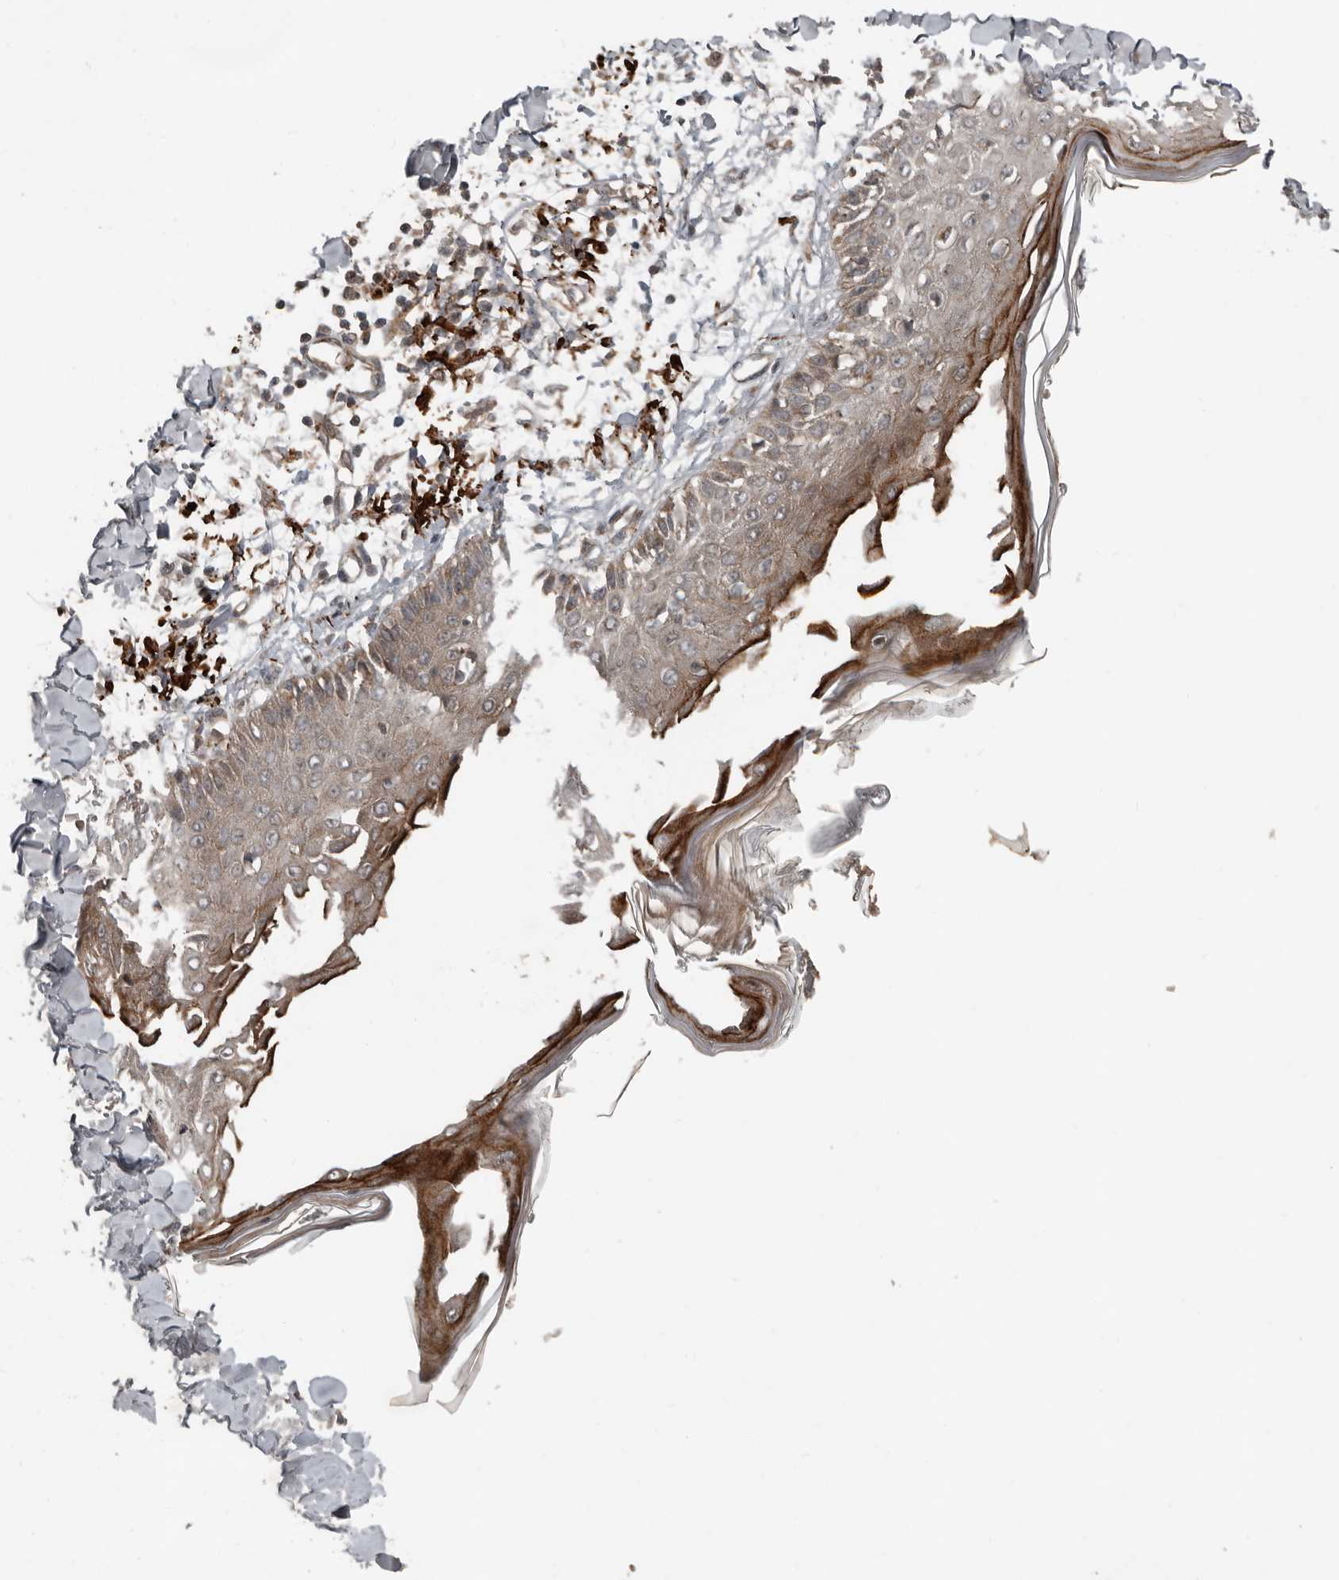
{"staining": {"intensity": "moderate", "quantity": ">75%", "location": "cytoplasmic/membranous"}, "tissue": "skin", "cell_type": "Fibroblasts", "image_type": "normal", "snomed": [{"axis": "morphology", "description": "Normal tissue, NOS"}, {"axis": "morphology", "description": "Squamous cell carcinoma, NOS"}, {"axis": "topography", "description": "Skin"}, {"axis": "topography", "description": "Peripheral nerve tissue"}], "caption": "A high-resolution photomicrograph shows IHC staining of unremarkable skin, which displays moderate cytoplasmic/membranous positivity in about >75% of fibroblasts.", "gene": "SLC6A7", "patient": {"sex": "male", "age": 83}}